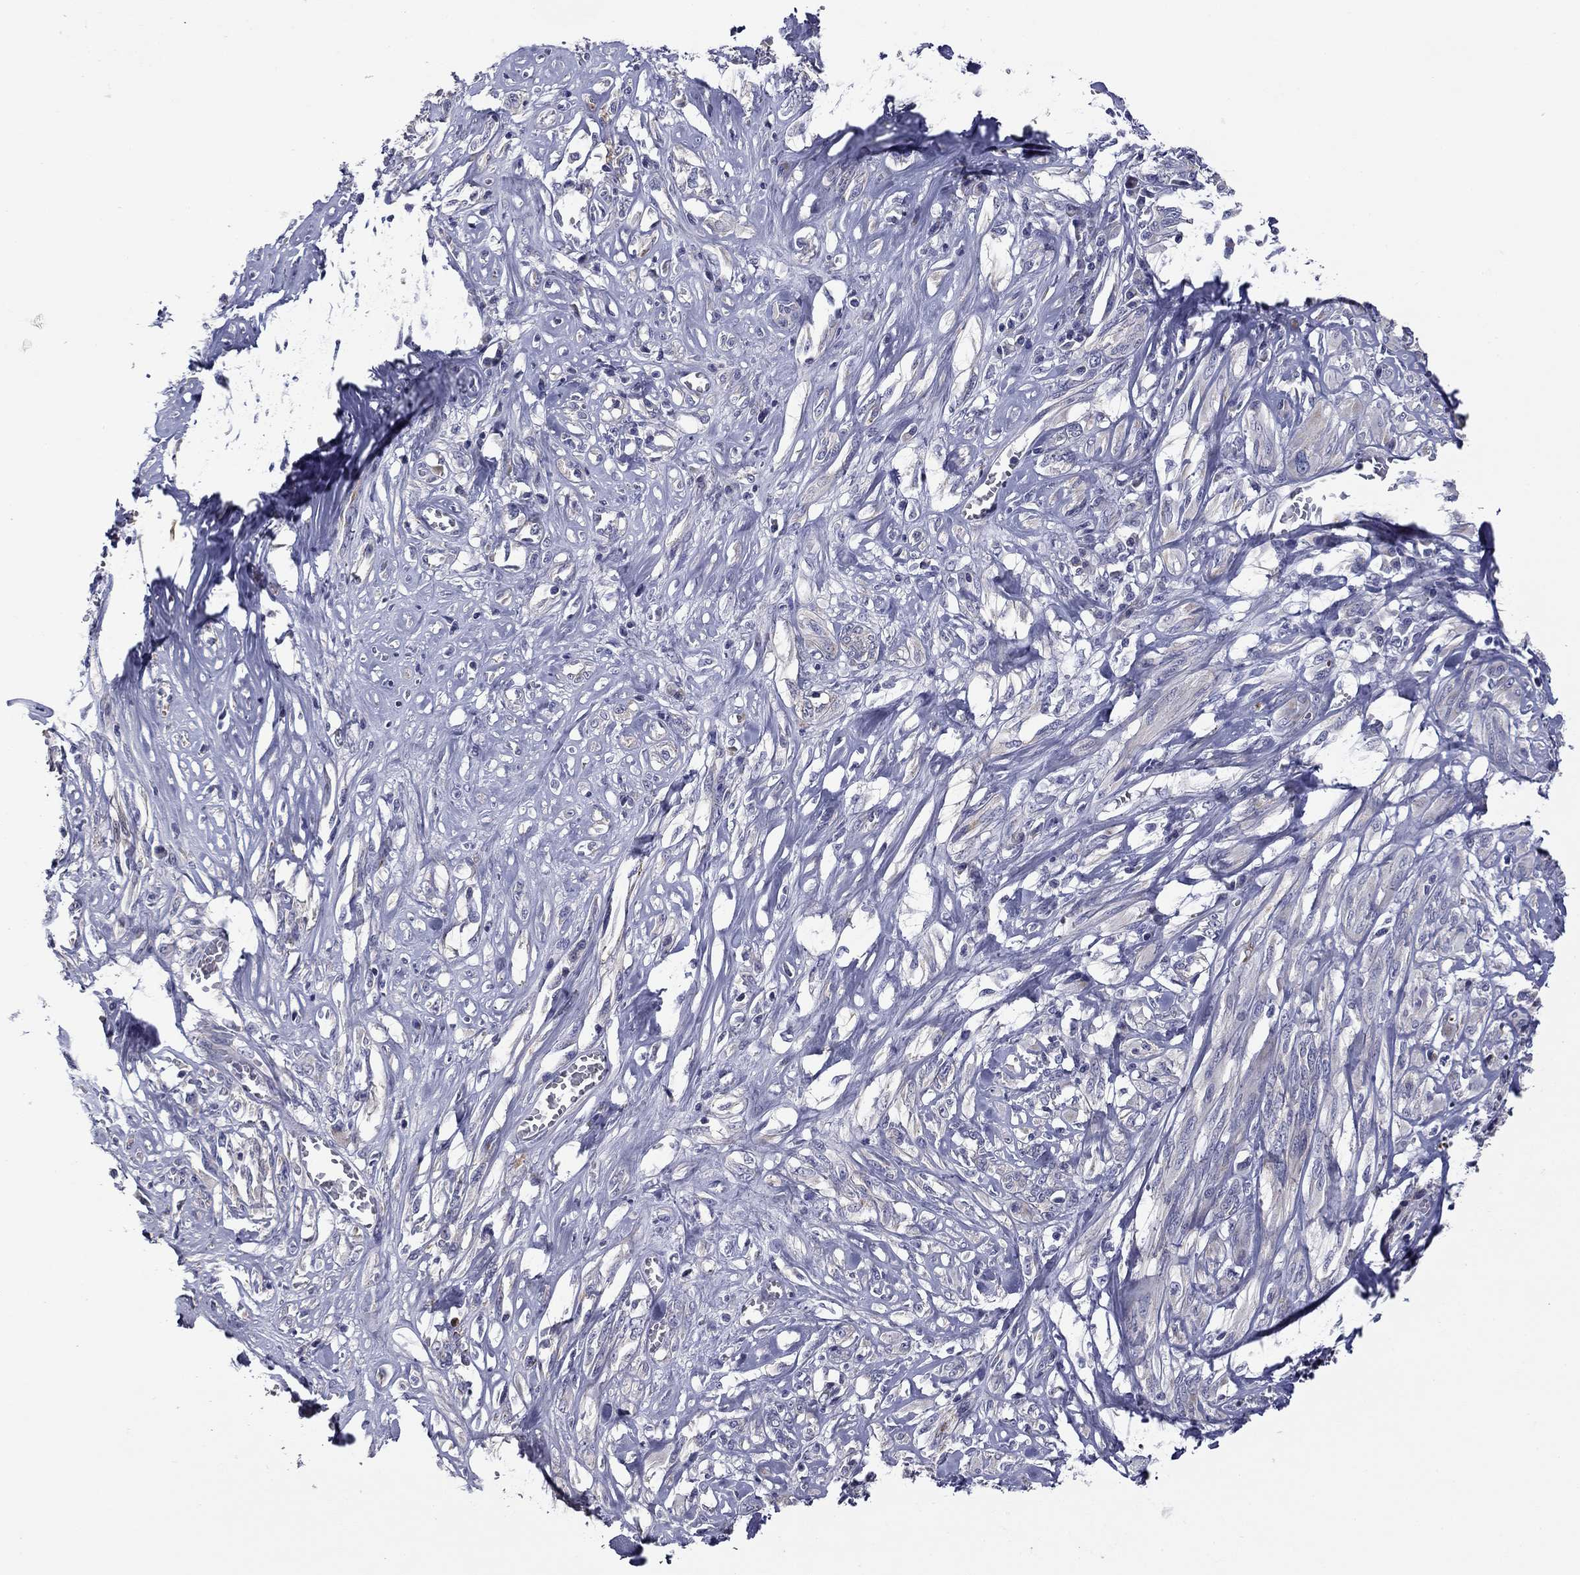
{"staining": {"intensity": "negative", "quantity": "none", "location": "none"}, "tissue": "melanoma", "cell_type": "Tumor cells", "image_type": "cancer", "snomed": [{"axis": "morphology", "description": "Malignant melanoma, NOS"}, {"axis": "topography", "description": "Skin"}], "caption": "A photomicrograph of human melanoma is negative for staining in tumor cells.", "gene": "SPATA7", "patient": {"sex": "female", "age": 91}}